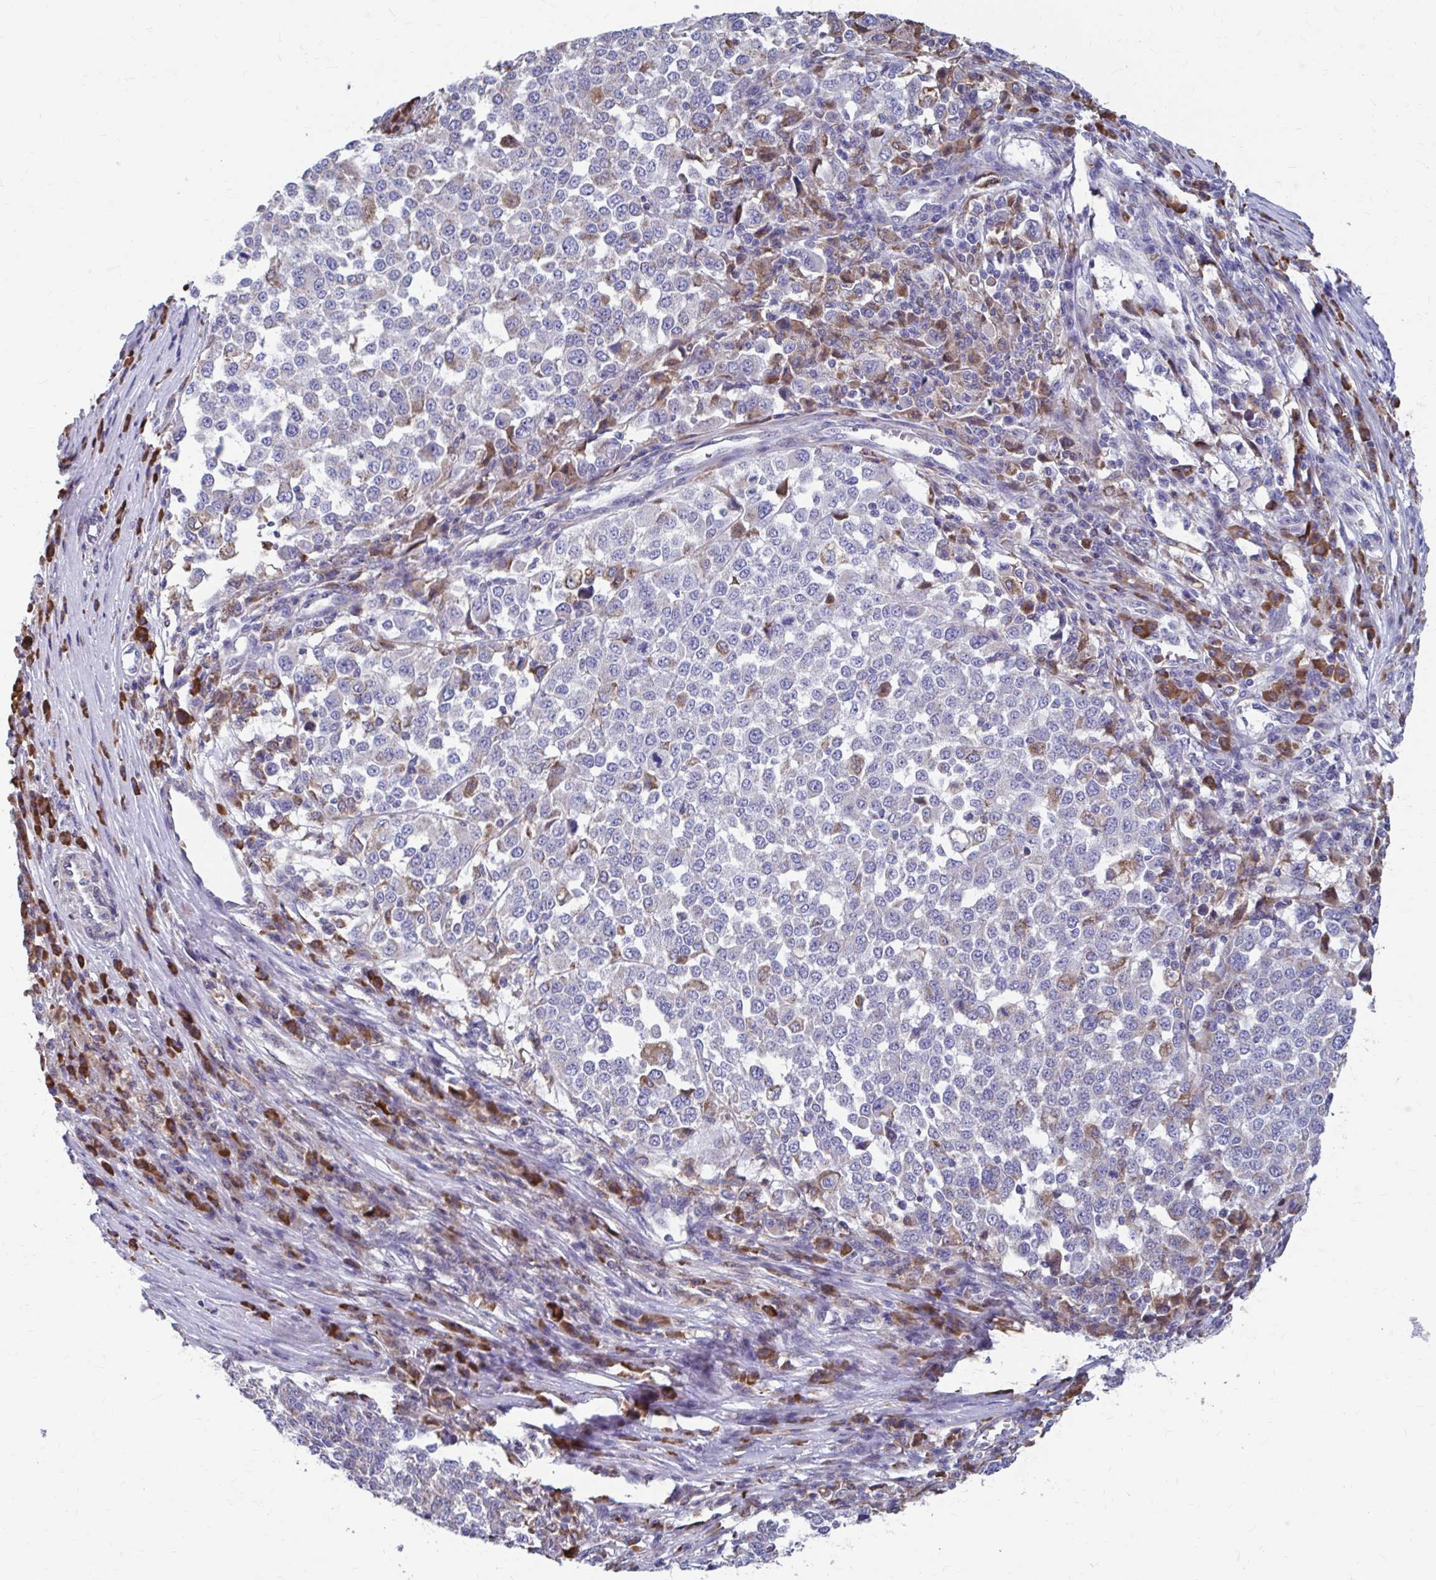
{"staining": {"intensity": "negative", "quantity": "none", "location": "none"}, "tissue": "melanoma", "cell_type": "Tumor cells", "image_type": "cancer", "snomed": [{"axis": "morphology", "description": "Malignant melanoma, Metastatic site"}, {"axis": "topography", "description": "Lymph node"}], "caption": "High power microscopy histopathology image of an immunohistochemistry histopathology image of malignant melanoma (metastatic site), revealing no significant positivity in tumor cells. (DAB (3,3'-diaminobenzidine) immunohistochemistry (IHC) visualized using brightfield microscopy, high magnification).", "gene": "FKBP2", "patient": {"sex": "male", "age": 44}}